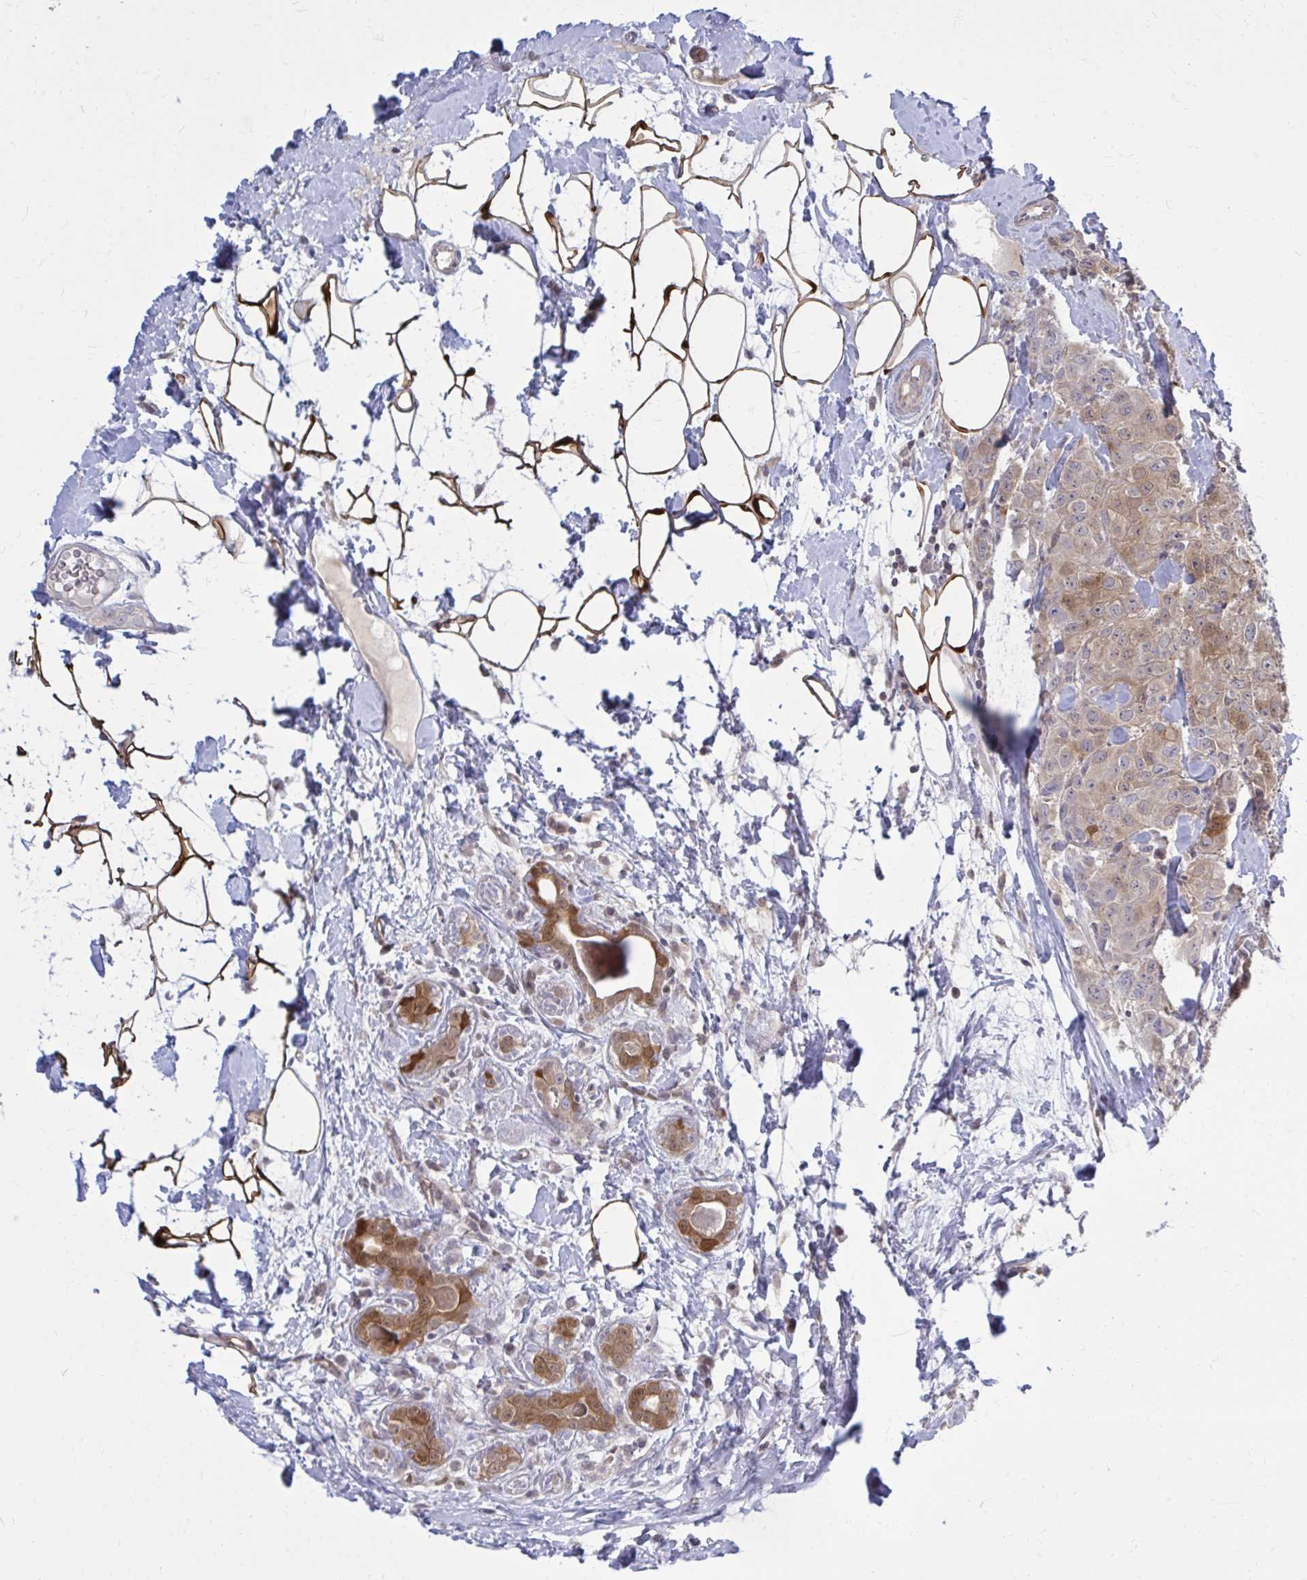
{"staining": {"intensity": "weak", "quantity": "25%-75%", "location": "cytoplasmic/membranous"}, "tissue": "breast cancer", "cell_type": "Tumor cells", "image_type": "cancer", "snomed": [{"axis": "morphology", "description": "Duct carcinoma"}, {"axis": "topography", "description": "Breast"}], "caption": "Immunohistochemical staining of breast invasive ductal carcinoma reveals weak cytoplasmic/membranous protein positivity in about 25%-75% of tumor cells.", "gene": "DBI", "patient": {"sex": "female", "age": 43}}